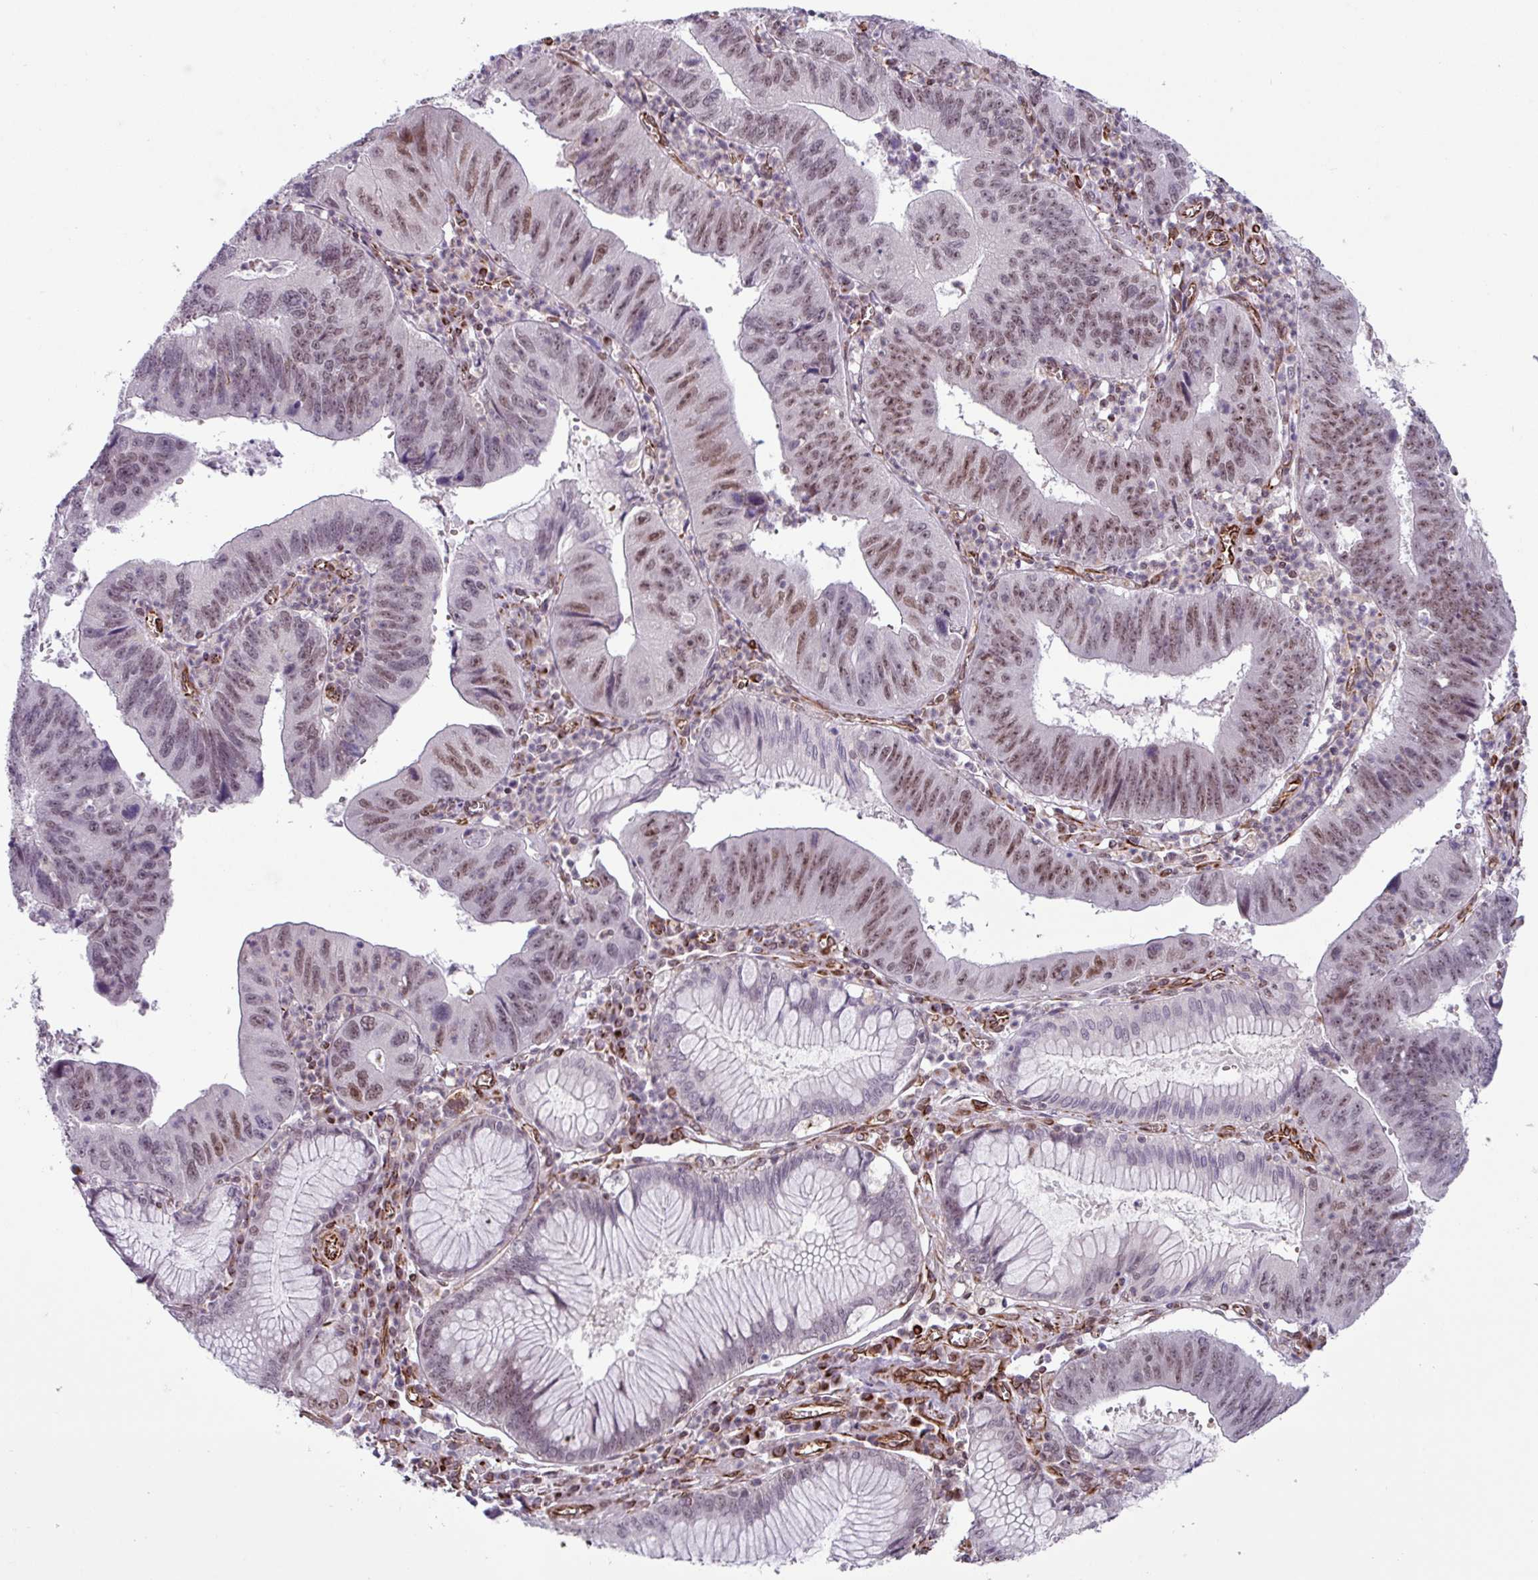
{"staining": {"intensity": "moderate", "quantity": ">75%", "location": "nuclear"}, "tissue": "stomach cancer", "cell_type": "Tumor cells", "image_type": "cancer", "snomed": [{"axis": "morphology", "description": "Adenocarcinoma, NOS"}, {"axis": "topography", "description": "Stomach"}], "caption": "High-magnification brightfield microscopy of adenocarcinoma (stomach) stained with DAB (brown) and counterstained with hematoxylin (blue). tumor cells exhibit moderate nuclear positivity is present in about>75% of cells.", "gene": "CHD3", "patient": {"sex": "male", "age": 59}}